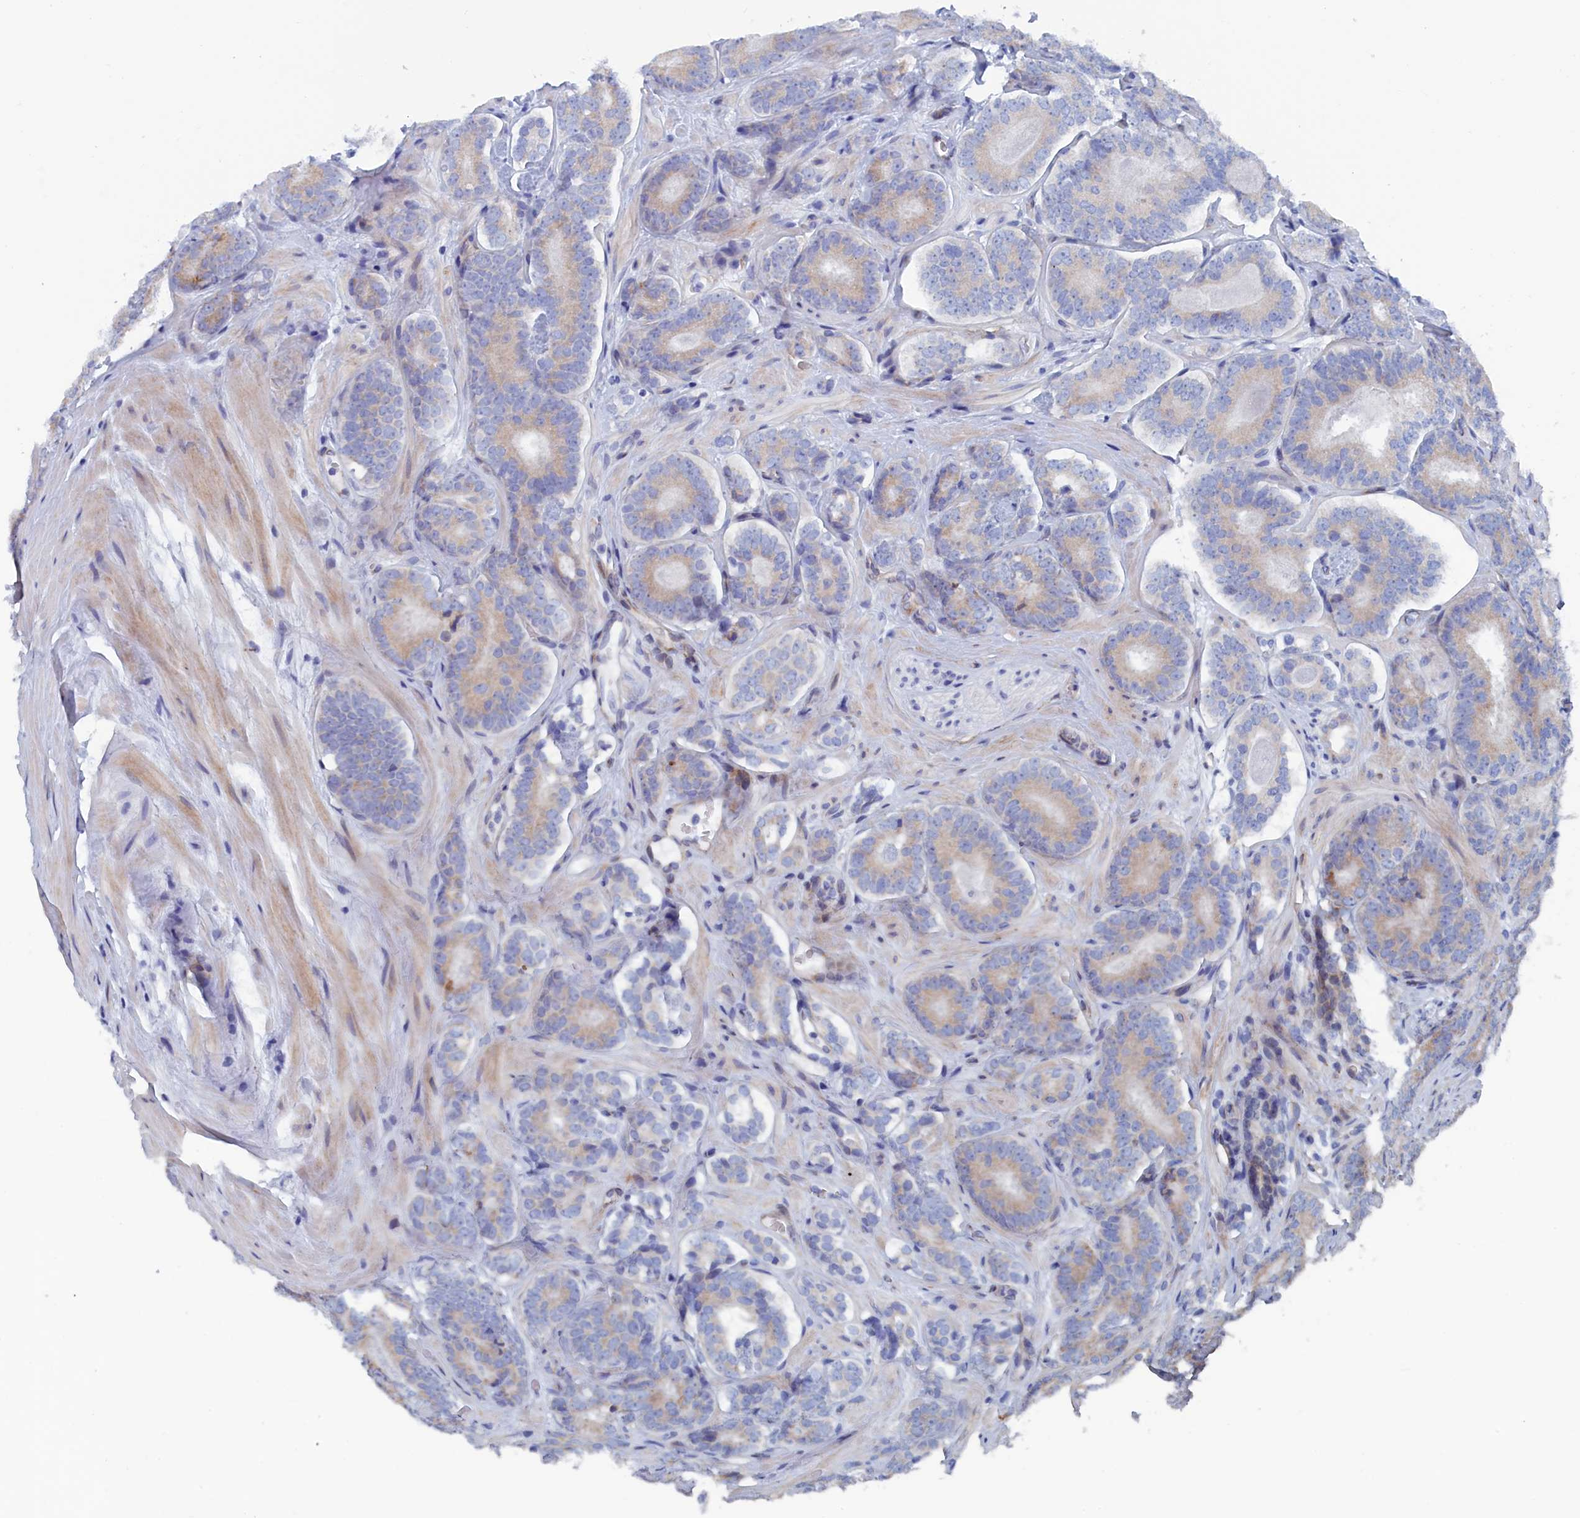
{"staining": {"intensity": "weak", "quantity": "<25%", "location": "cytoplasmic/membranous"}, "tissue": "prostate cancer", "cell_type": "Tumor cells", "image_type": "cancer", "snomed": [{"axis": "morphology", "description": "Adenocarcinoma, High grade"}, {"axis": "topography", "description": "Prostate"}], "caption": "IHC of human prostate cancer demonstrates no positivity in tumor cells.", "gene": "COG7", "patient": {"sex": "male", "age": 63}}